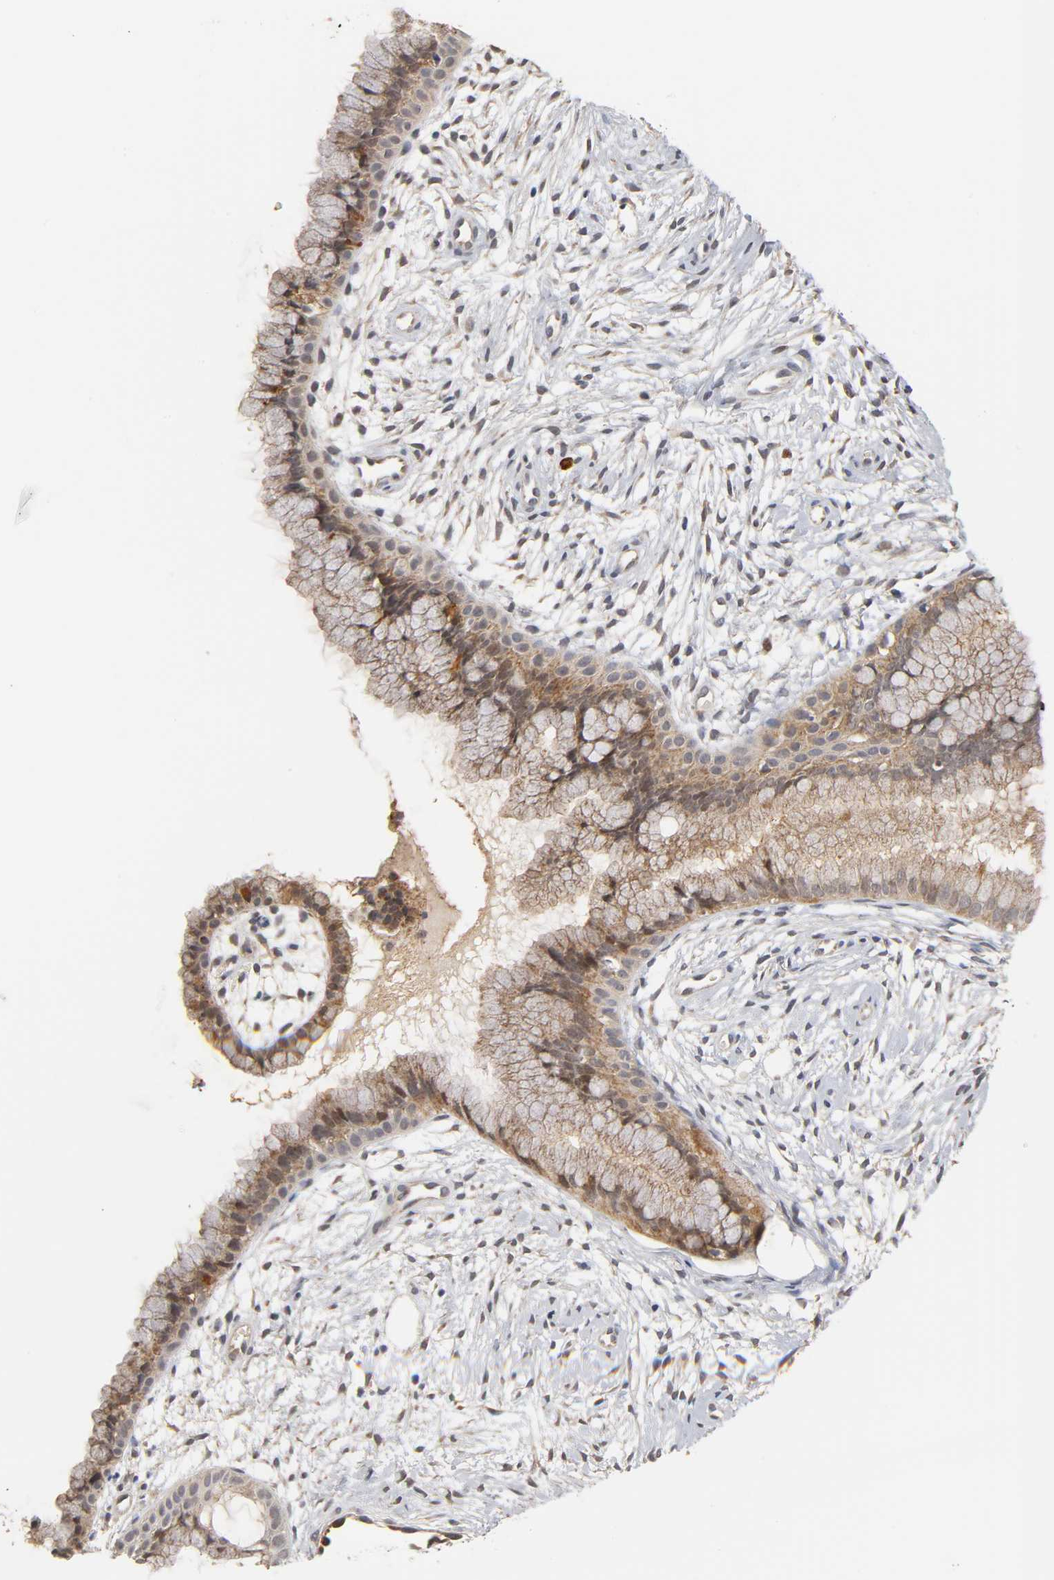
{"staining": {"intensity": "moderate", "quantity": ">75%", "location": "cytoplasmic/membranous,nuclear"}, "tissue": "cervix", "cell_type": "Glandular cells", "image_type": "normal", "snomed": [{"axis": "morphology", "description": "Normal tissue, NOS"}, {"axis": "topography", "description": "Cervix"}], "caption": "Unremarkable cervix exhibits moderate cytoplasmic/membranous,nuclear staining in about >75% of glandular cells, visualized by immunohistochemistry.", "gene": "GSTZ1", "patient": {"sex": "female", "age": 39}}